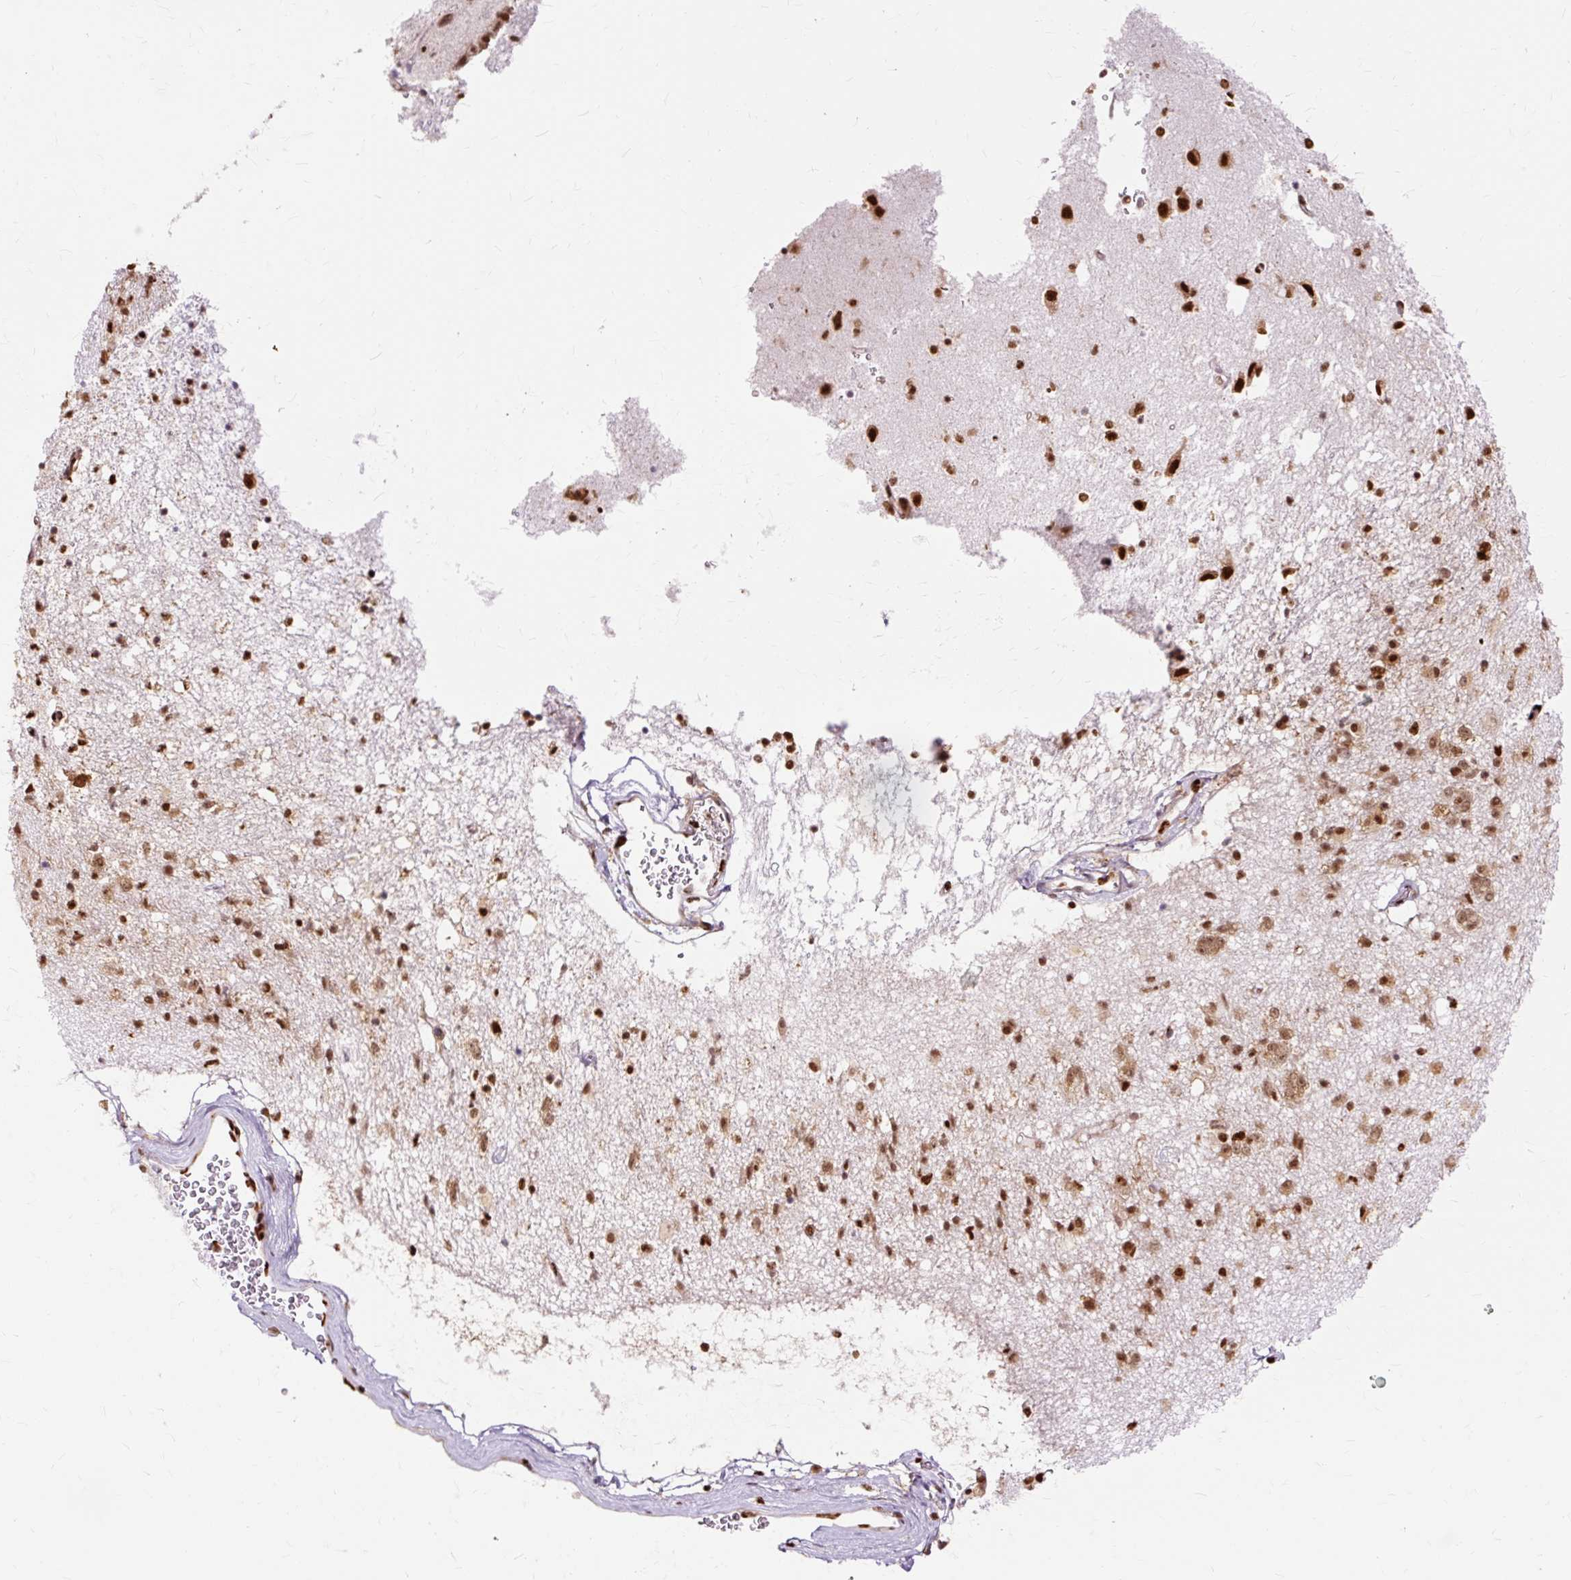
{"staining": {"intensity": "strong", "quantity": ">75%", "location": "cytoplasmic/membranous,nuclear"}, "tissue": "caudate", "cell_type": "Glial cells", "image_type": "normal", "snomed": [{"axis": "morphology", "description": "Normal tissue, NOS"}, {"axis": "topography", "description": "Lateral ventricle wall"}], "caption": "Glial cells display high levels of strong cytoplasmic/membranous,nuclear expression in approximately >75% of cells in unremarkable caudate. (Brightfield microscopy of DAB IHC at high magnification).", "gene": "XRCC6", "patient": {"sex": "male", "age": 58}}